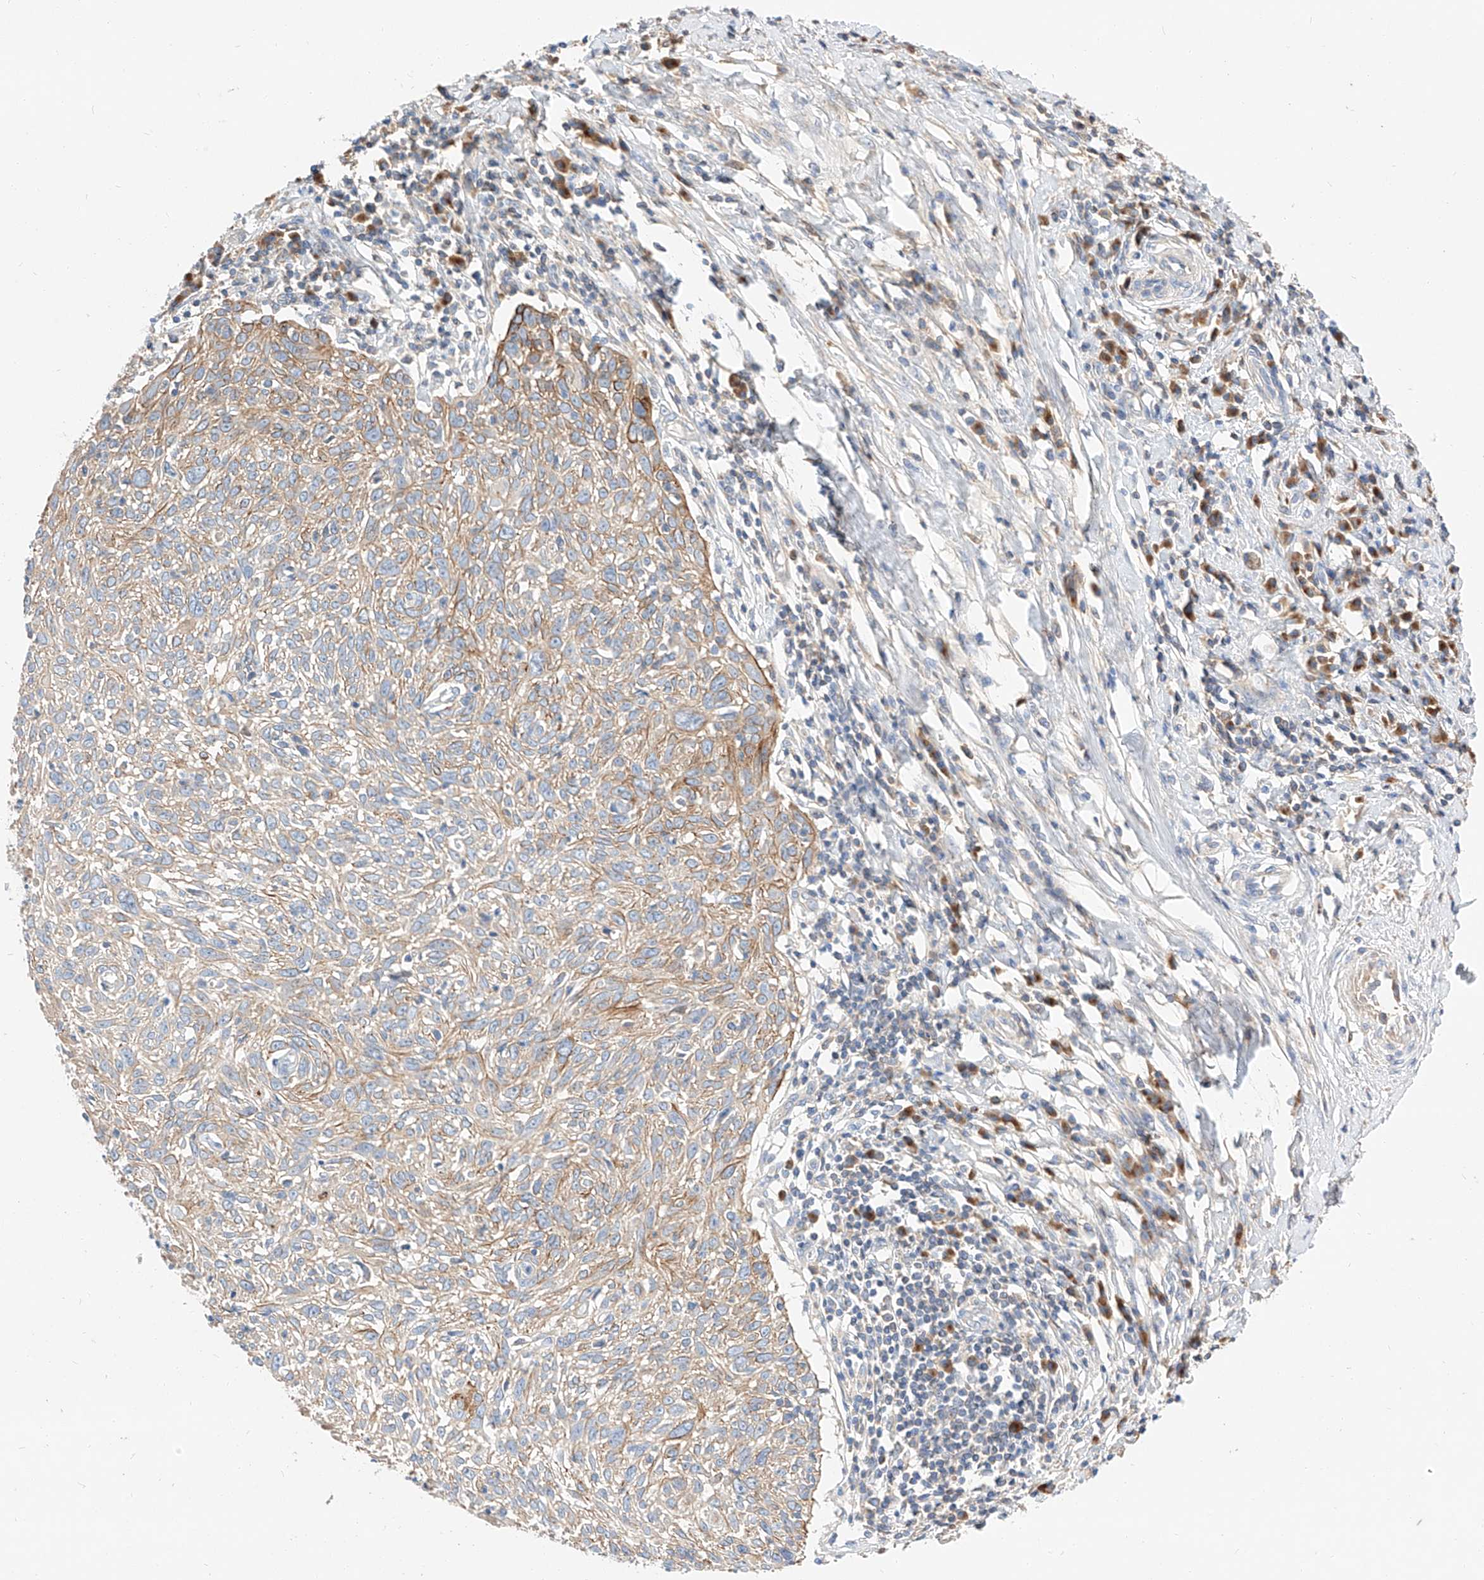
{"staining": {"intensity": "moderate", "quantity": "<25%", "location": "cytoplasmic/membranous"}, "tissue": "cervical cancer", "cell_type": "Tumor cells", "image_type": "cancer", "snomed": [{"axis": "morphology", "description": "Squamous cell carcinoma, NOS"}, {"axis": "topography", "description": "Cervix"}], "caption": "The histopathology image displays staining of cervical cancer, revealing moderate cytoplasmic/membranous protein expression (brown color) within tumor cells.", "gene": "MAP7", "patient": {"sex": "female", "age": 51}}